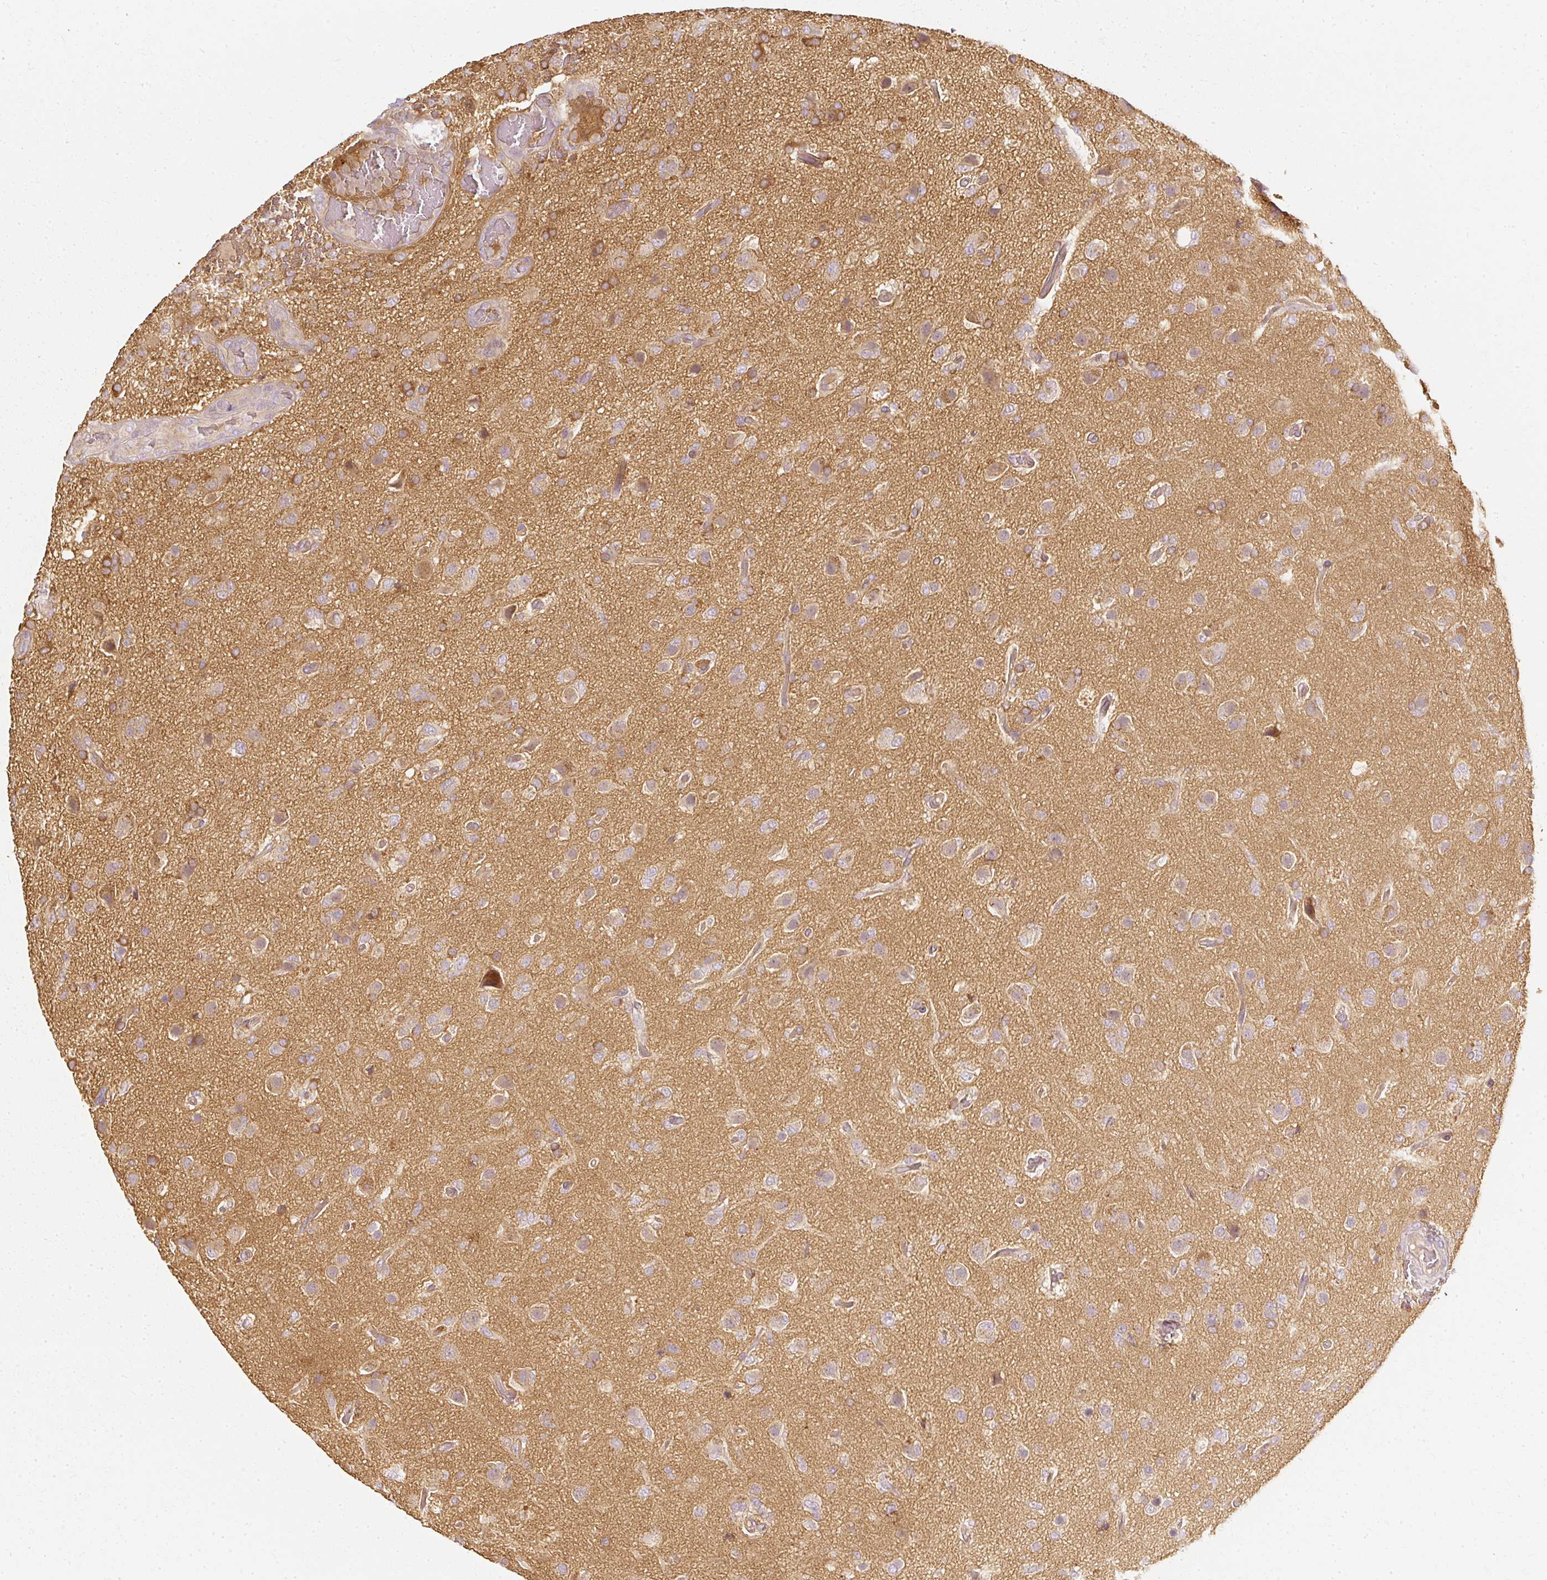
{"staining": {"intensity": "weak", "quantity": "25%-75%", "location": "cytoplasmic/membranous"}, "tissue": "glioma", "cell_type": "Tumor cells", "image_type": "cancer", "snomed": [{"axis": "morphology", "description": "Glioma, malignant, High grade"}, {"axis": "topography", "description": "Brain"}], "caption": "Protein expression analysis of human glioma reveals weak cytoplasmic/membranous positivity in approximately 25%-75% of tumor cells.", "gene": "GNAQ", "patient": {"sex": "female", "age": 74}}